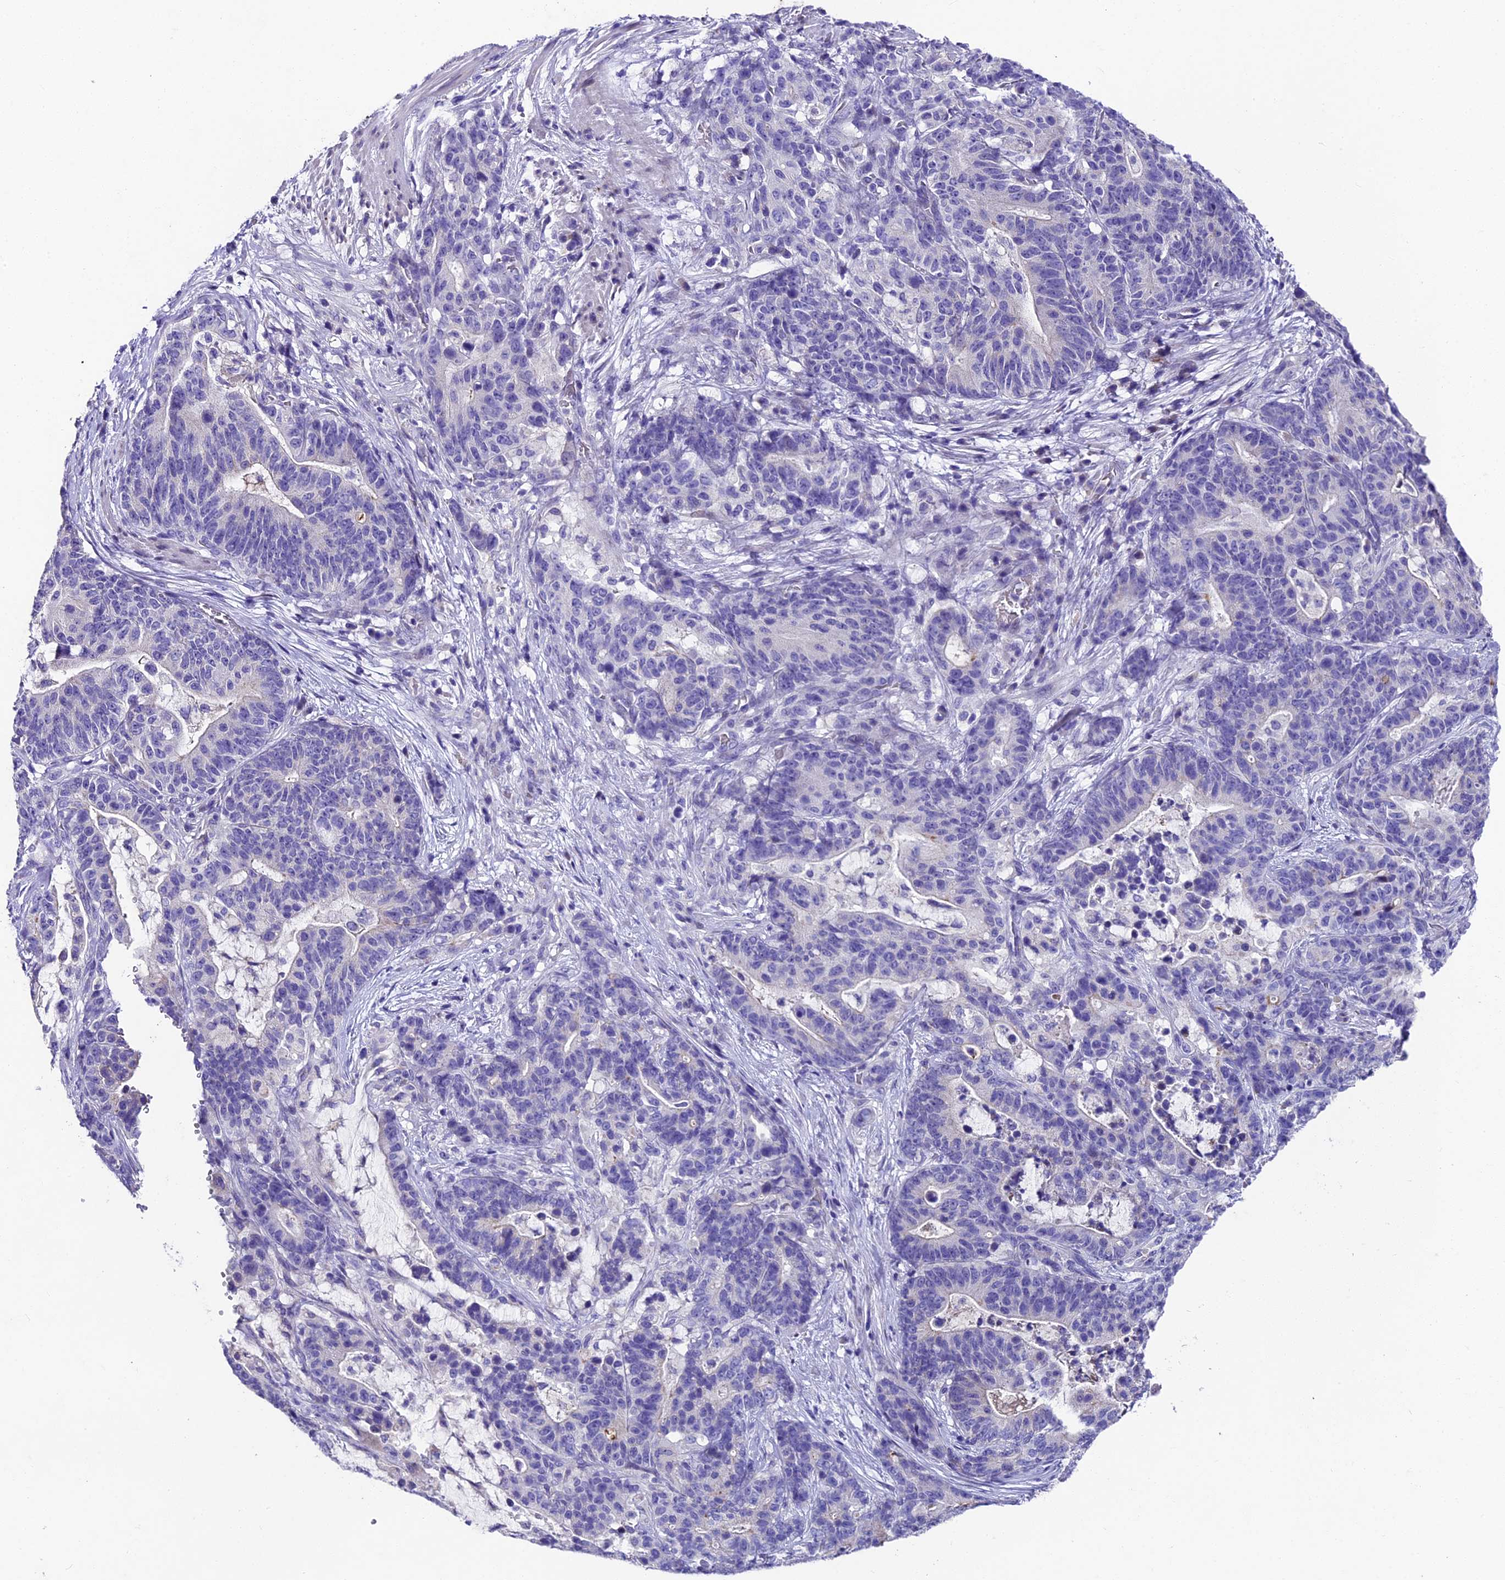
{"staining": {"intensity": "negative", "quantity": "none", "location": "none"}, "tissue": "stomach cancer", "cell_type": "Tumor cells", "image_type": "cancer", "snomed": [{"axis": "morphology", "description": "Normal tissue, NOS"}, {"axis": "morphology", "description": "Adenocarcinoma, NOS"}, {"axis": "topography", "description": "Stomach"}], "caption": "A photomicrograph of stomach cancer (adenocarcinoma) stained for a protein demonstrates no brown staining in tumor cells.", "gene": "IFT140", "patient": {"sex": "female", "age": 64}}